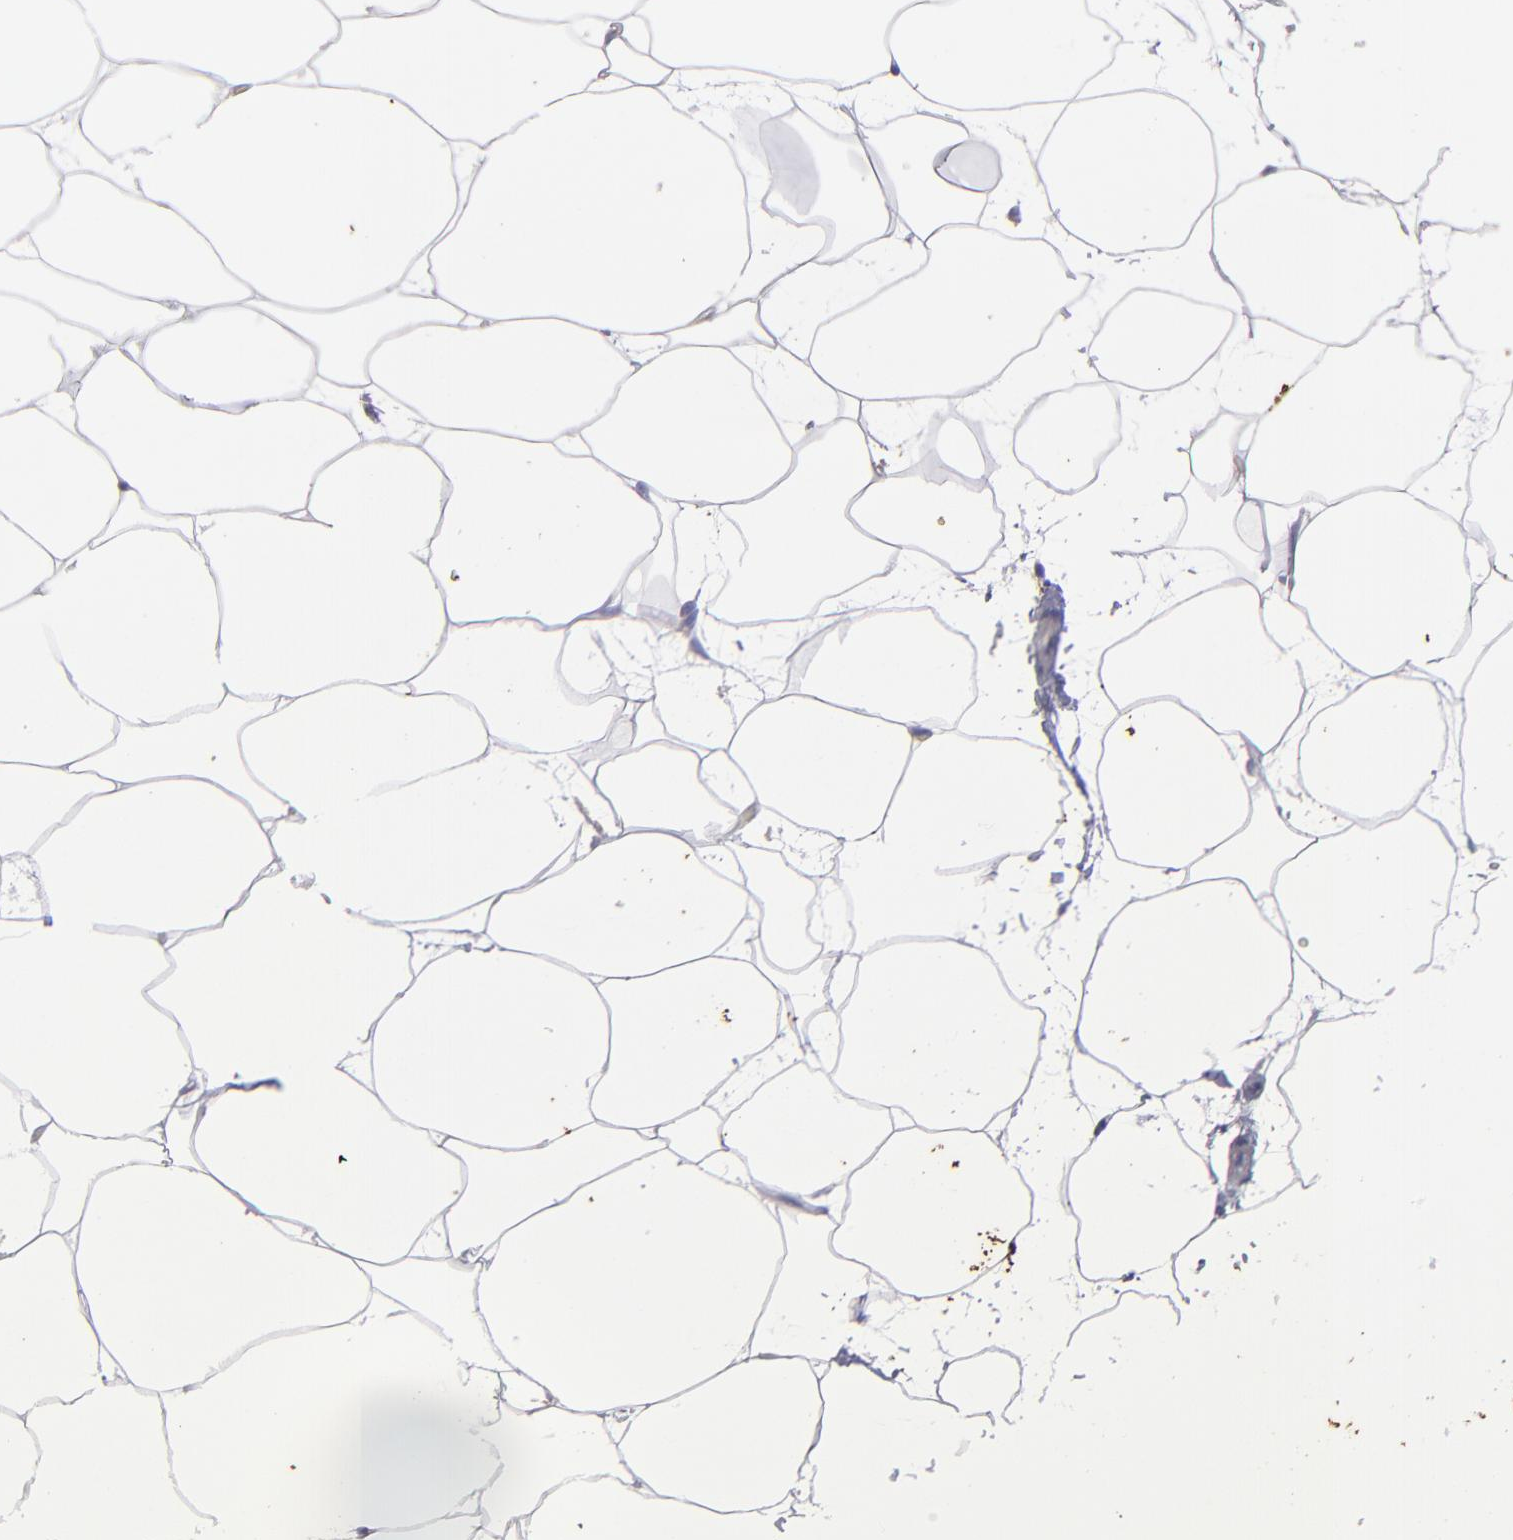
{"staining": {"intensity": "negative", "quantity": "none", "location": "none"}, "tissue": "adipose tissue", "cell_type": "Adipocytes", "image_type": "normal", "snomed": [{"axis": "morphology", "description": "Normal tissue, NOS"}, {"axis": "morphology", "description": "Duct carcinoma"}, {"axis": "topography", "description": "Breast"}, {"axis": "topography", "description": "Adipose tissue"}], "caption": "Immunohistochemical staining of benign adipose tissue displays no significant expression in adipocytes. The staining is performed using DAB brown chromogen with nuclei counter-stained in using hematoxylin.", "gene": "MB", "patient": {"sex": "female", "age": 37}}